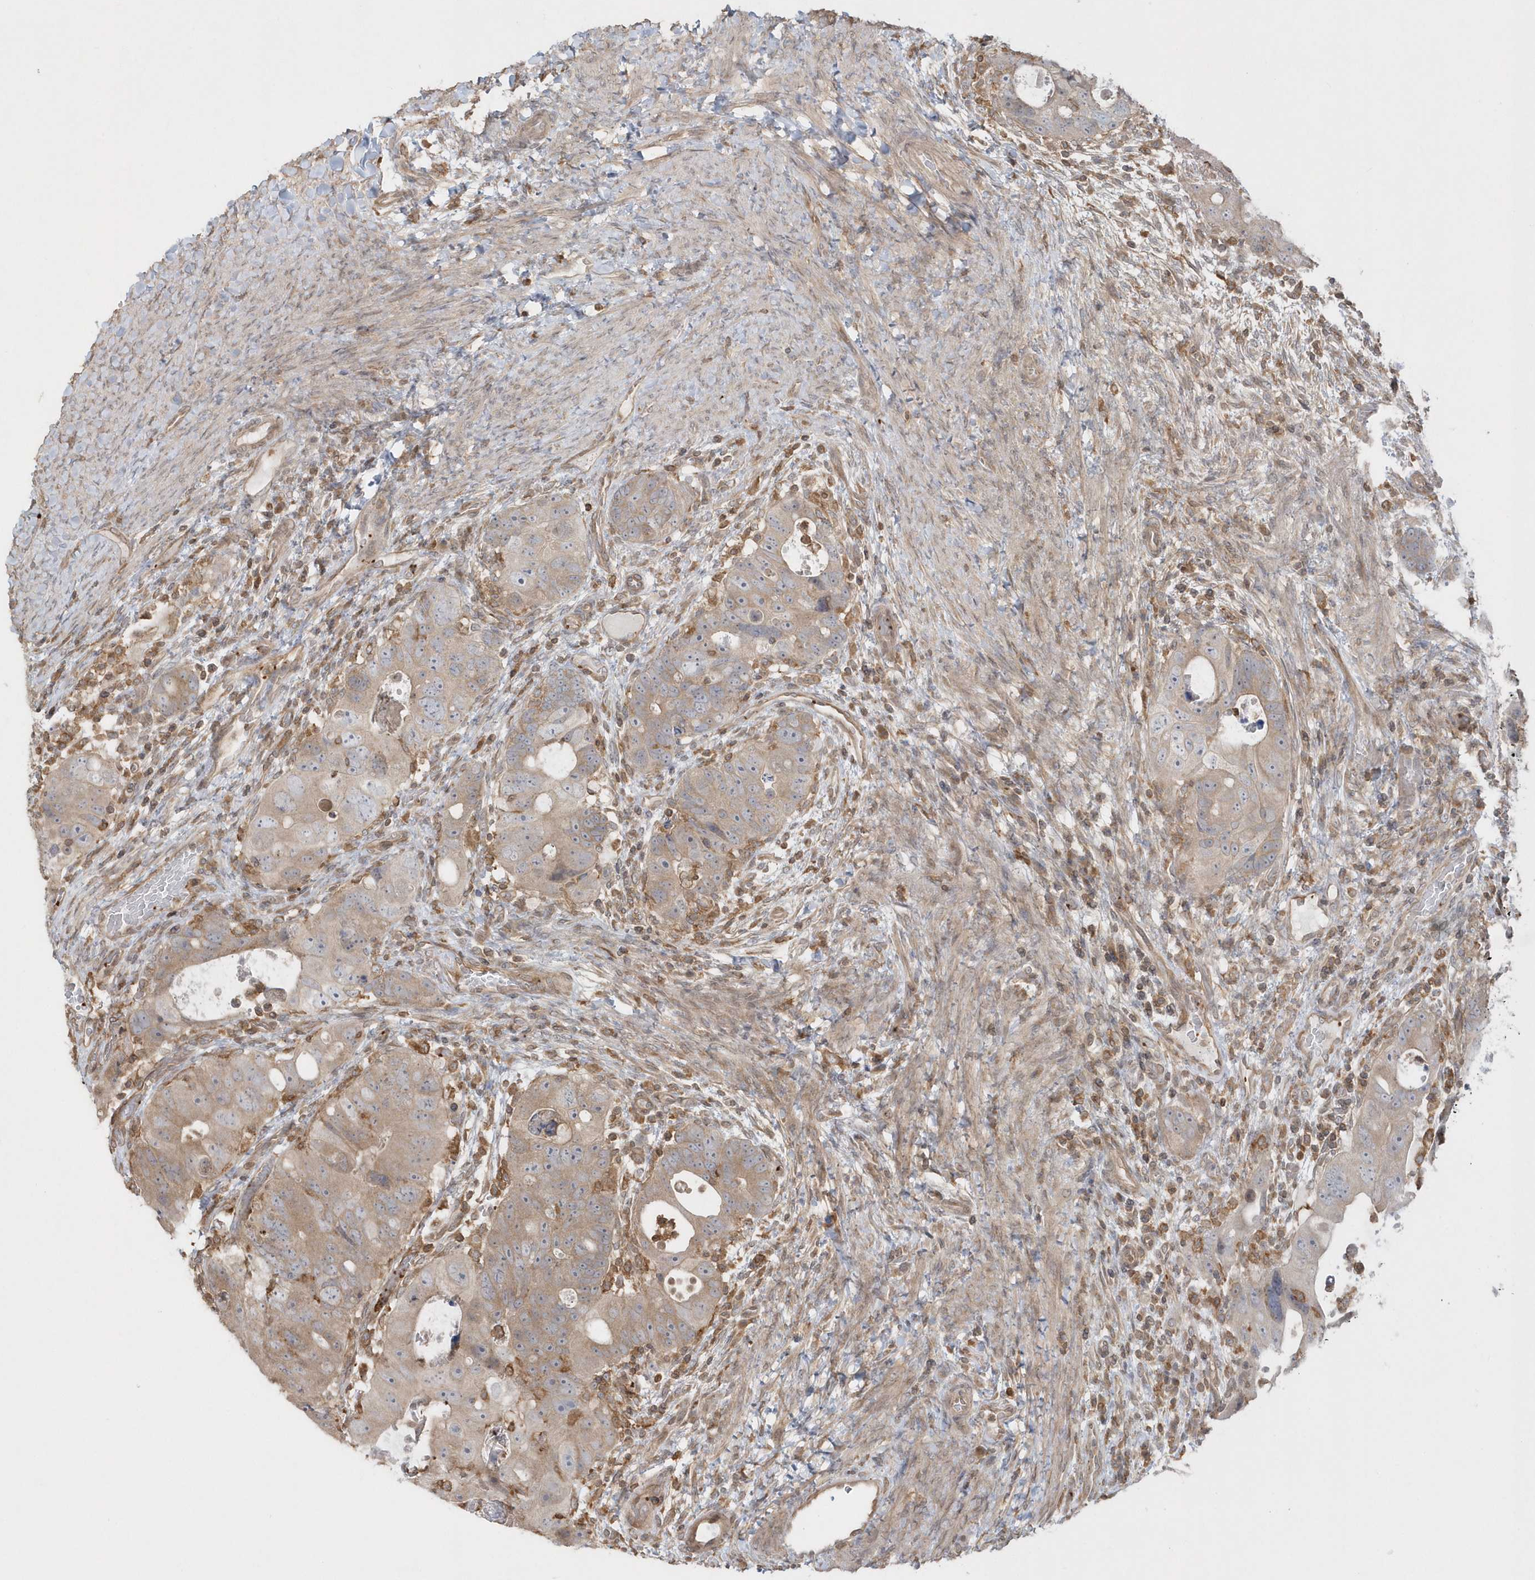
{"staining": {"intensity": "weak", "quantity": ">75%", "location": "cytoplasmic/membranous"}, "tissue": "colorectal cancer", "cell_type": "Tumor cells", "image_type": "cancer", "snomed": [{"axis": "morphology", "description": "Adenocarcinoma, NOS"}, {"axis": "topography", "description": "Rectum"}], "caption": "Colorectal adenocarcinoma stained with a protein marker demonstrates weak staining in tumor cells.", "gene": "BSN", "patient": {"sex": "male", "age": 59}}